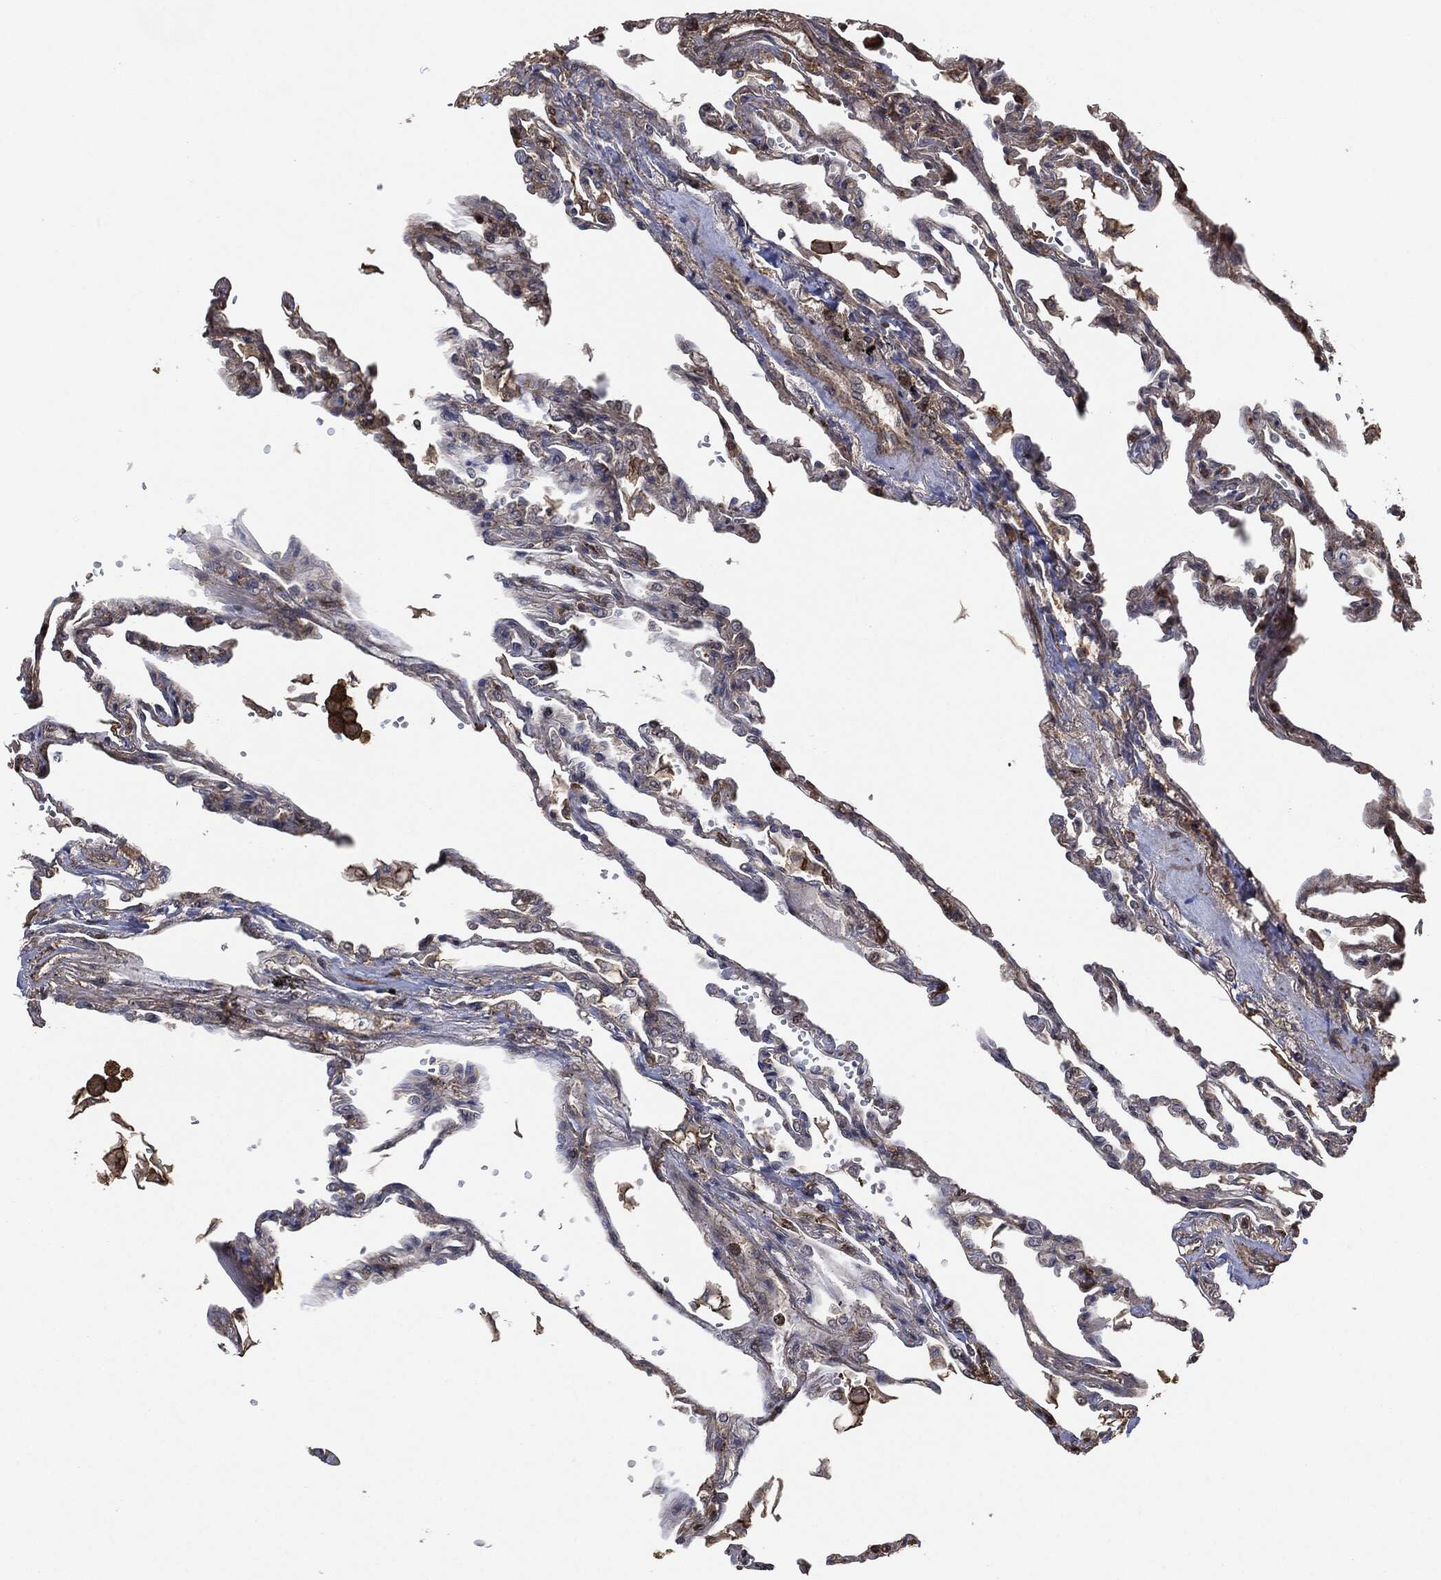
{"staining": {"intensity": "strong", "quantity": "25%-75%", "location": "cytoplasmic/membranous"}, "tissue": "lung", "cell_type": "Alveolar cells", "image_type": "normal", "snomed": [{"axis": "morphology", "description": "Normal tissue, NOS"}, {"axis": "topography", "description": "Lung"}], "caption": "This photomicrograph exhibits immunohistochemistry staining of benign lung, with high strong cytoplasmic/membranous expression in about 25%-75% of alveolar cells.", "gene": "TPT1", "patient": {"sex": "male", "age": 78}}